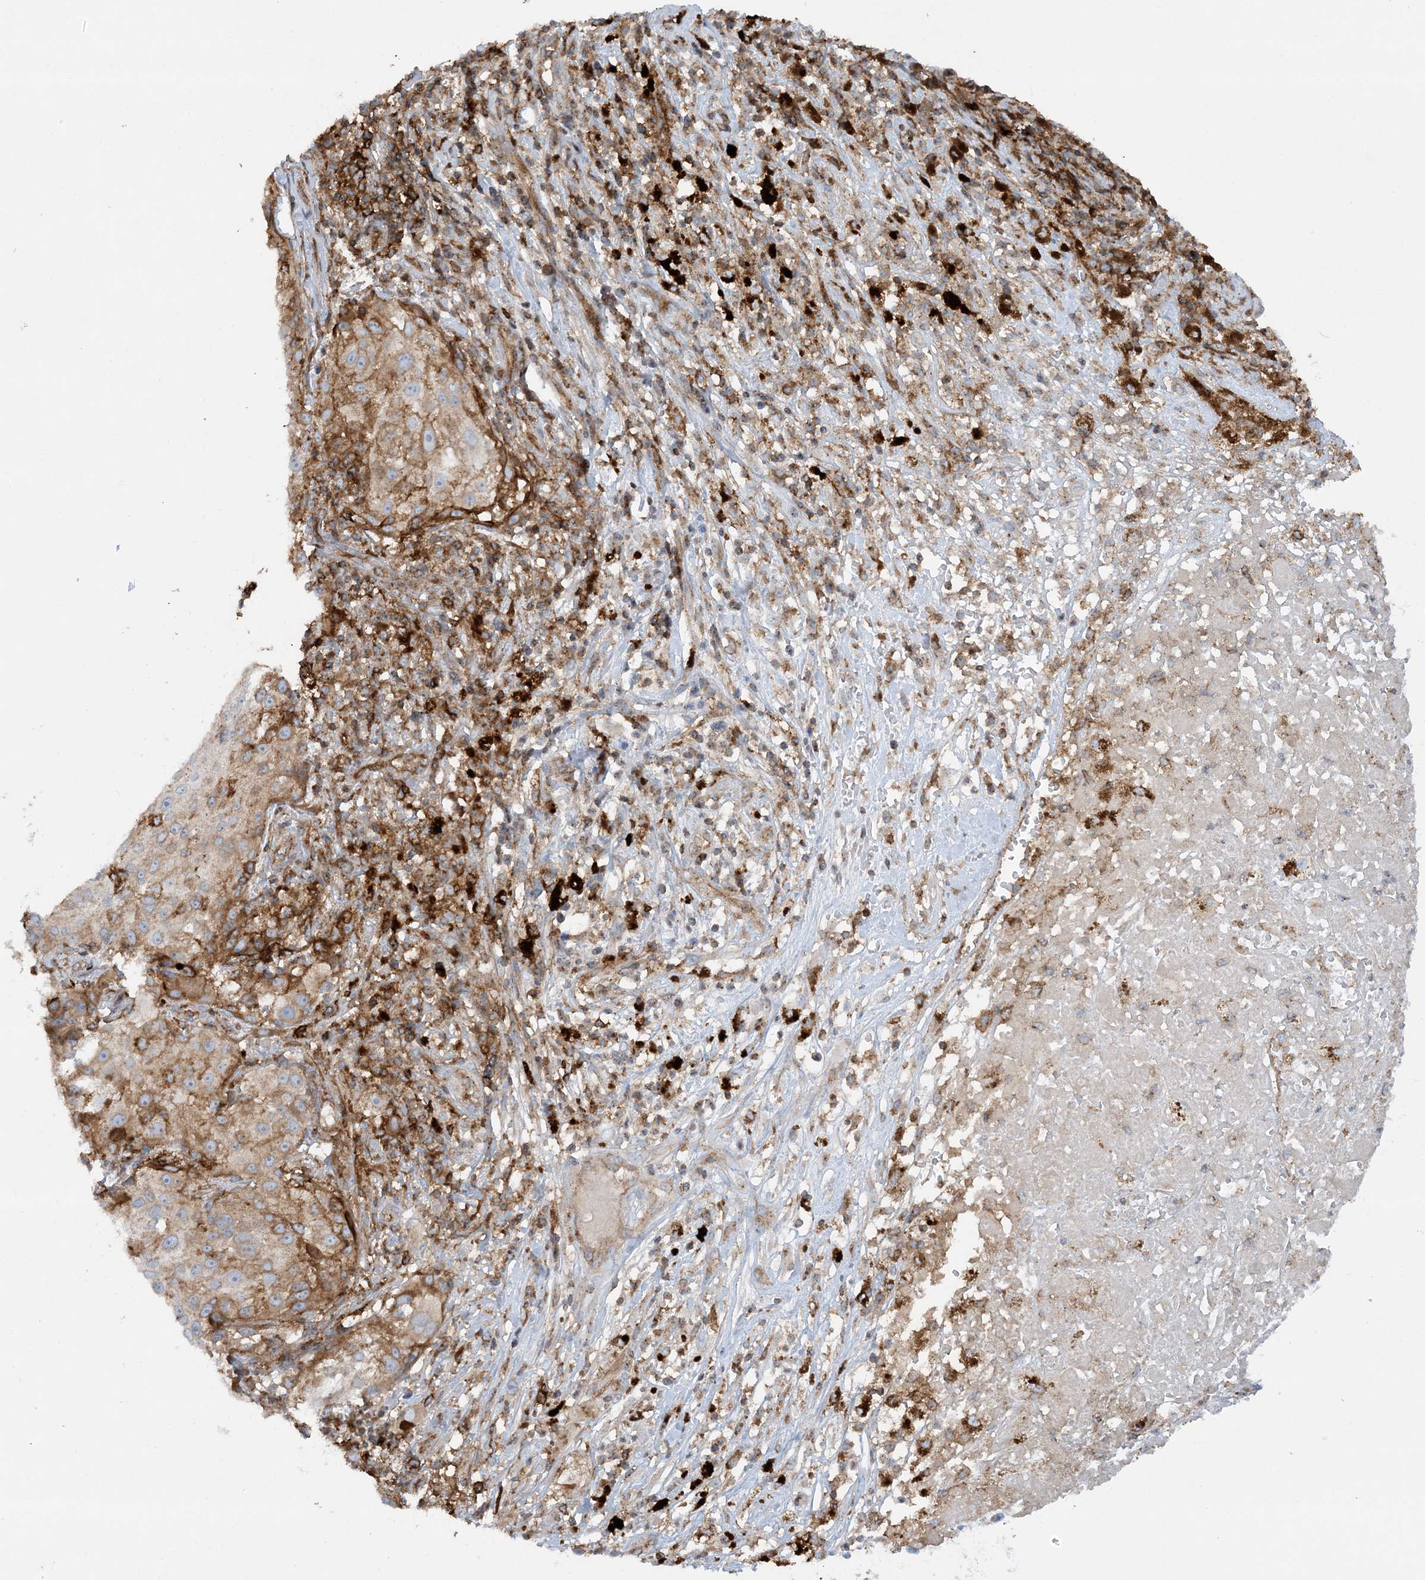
{"staining": {"intensity": "weak", "quantity": "25%-75%", "location": "cytoplasmic/membranous"}, "tissue": "melanoma", "cell_type": "Tumor cells", "image_type": "cancer", "snomed": [{"axis": "morphology", "description": "Necrosis, NOS"}, {"axis": "morphology", "description": "Malignant melanoma, NOS"}, {"axis": "topography", "description": "Skin"}], "caption": "Malignant melanoma tissue reveals weak cytoplasmic/membranous positivity in about 25%-75% of tumor cells, visualized by immunohistochemistry.", "gene": "HLA-E", "patient": {"sex": "female", "age": 87}}